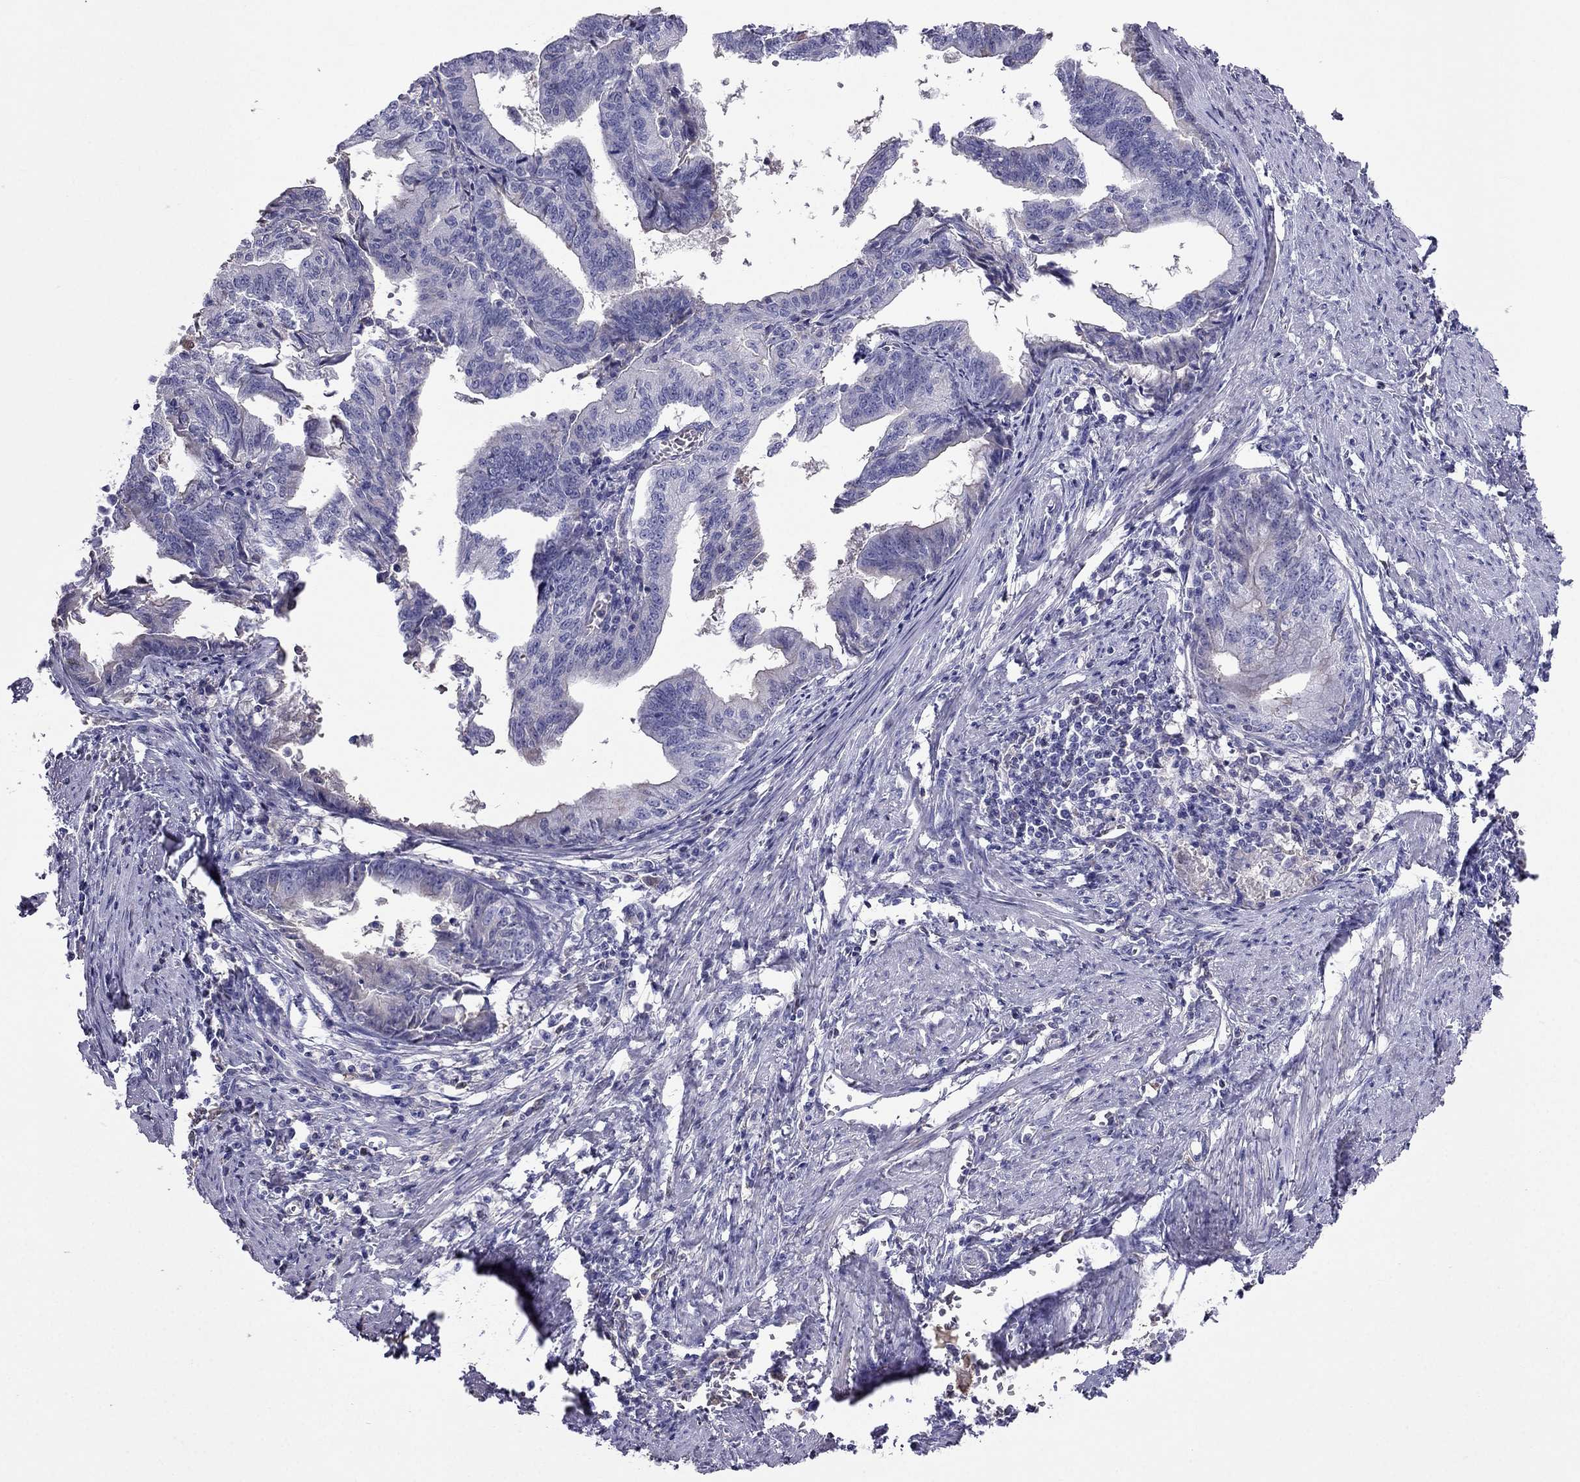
{"staining": {"intensity": "negative", "quantity": "none", "location": "none"}, "tissue": "endometrial cancer", "cell_type": "Tumor cells", "image_type": "cancer", "snomed": [{"axis": "morphology", "description": "Adenocarcinoma, NOS"}, {"axis": "topography", "description": "Endometrium"}], "caption": "IHC photomicrograph of endometrial cancer stained for a protein (brown), which demonstrates no expression in tumor cells. Brightfield microscopy of immunohistochemistry (IHC) stained with DAB (3,3'-diaminobenzidine) (brown) and hematoxylin (blue), captured at high magnification.", "gene": "TBC1D21", "patient": {"sex": "female", "age": 65}}